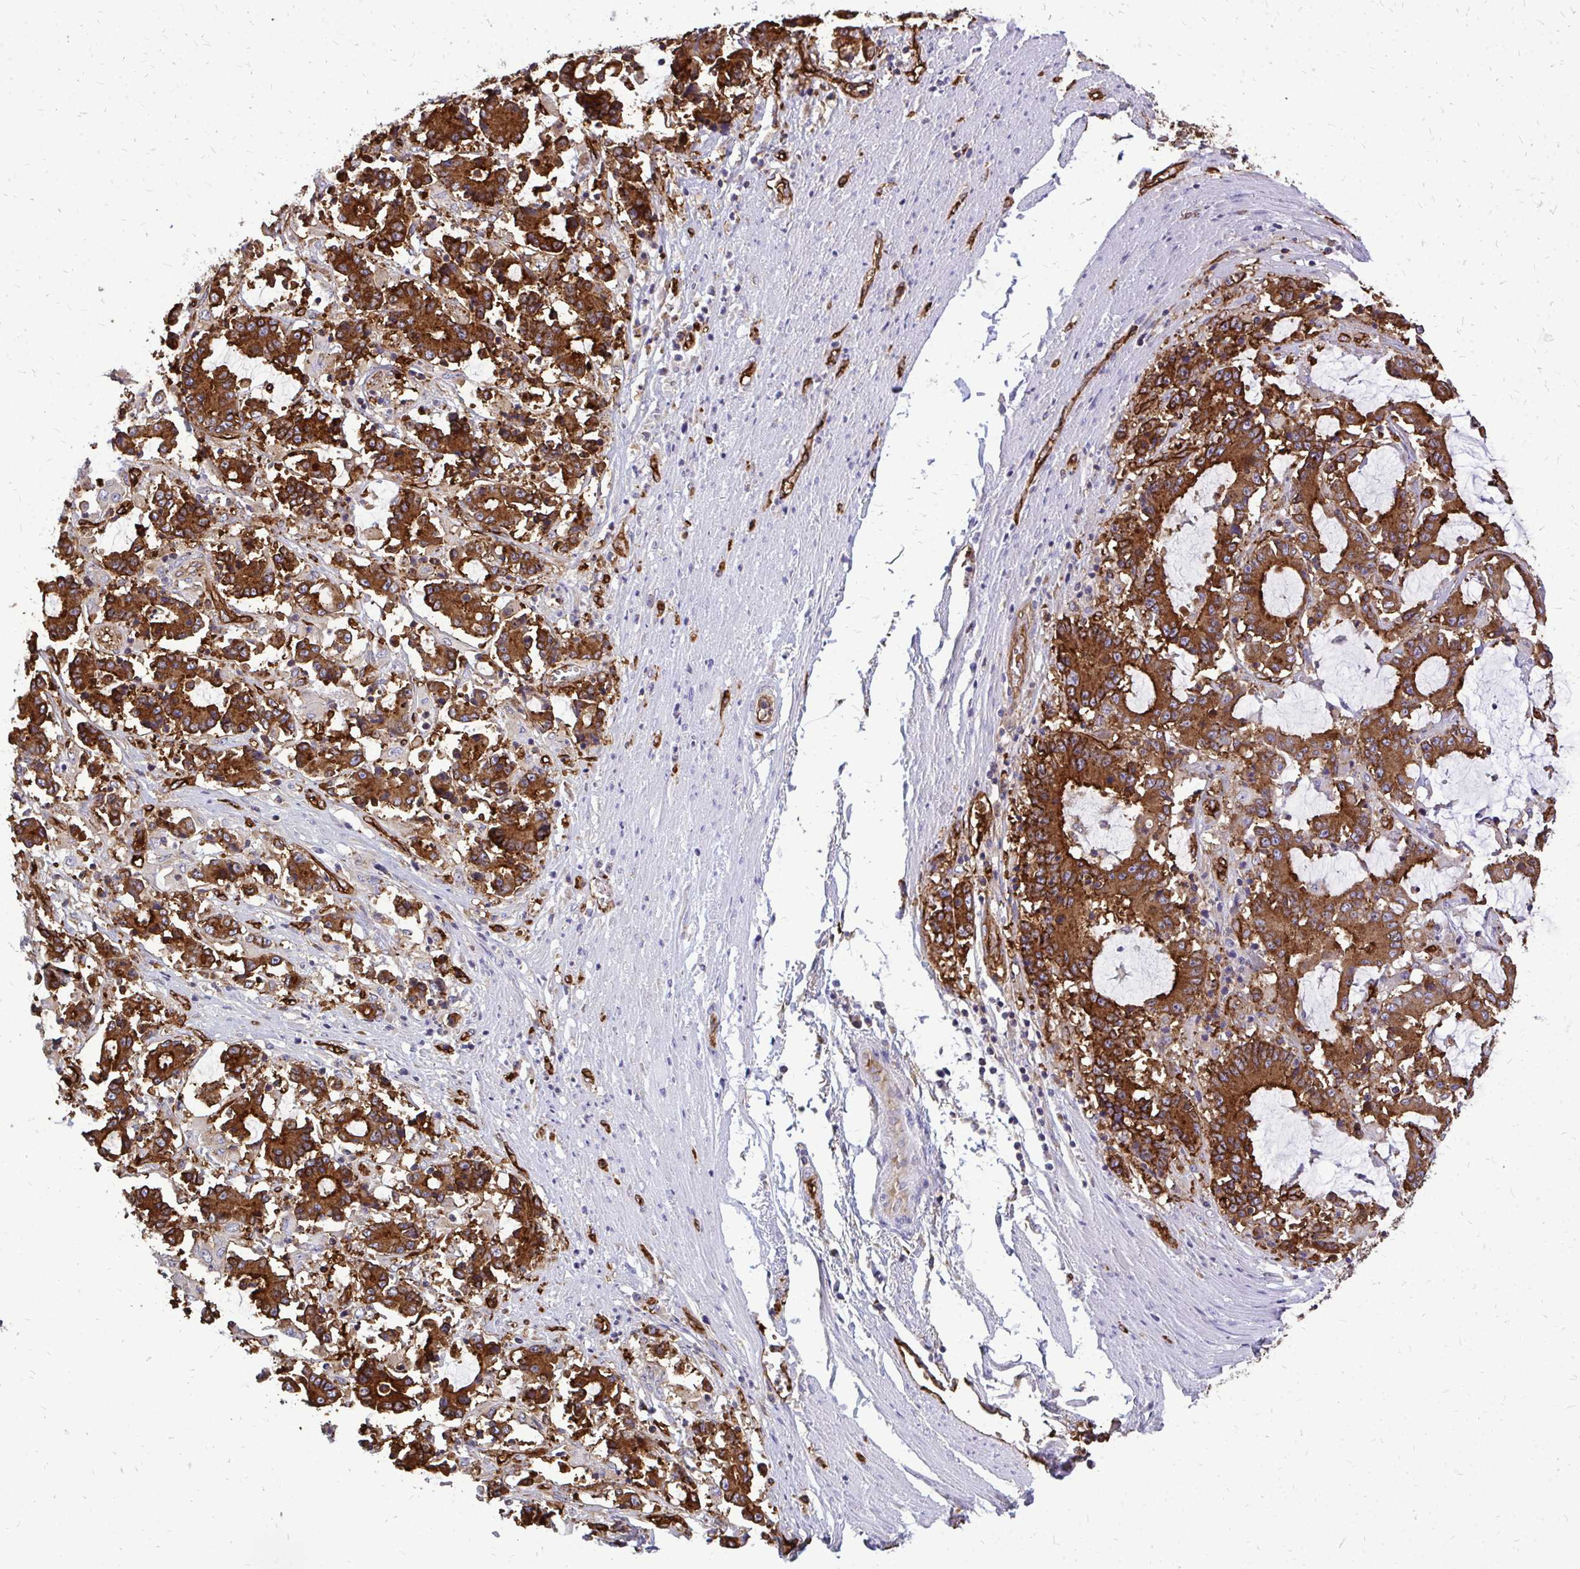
{"staining": {"intensity": "strong", "quantity": ">75%", "location": "cytoplasmic/membranous"}, "tissue": "stomach cancer", "cell_type": "Tumor cells", "image_type": "cancer", "snomed": [{"axis": "morphology", "description": "Adenocarcinoma, NOS"}, {"axis": "topography", "description": "Stomach, upper"}], "caption": "Stomach cancer stained with a protein marker demonstrates strong staining in tumor cells.", "gene": "MARCKSL1", "patient": {"sex": "male", "age": 68}}